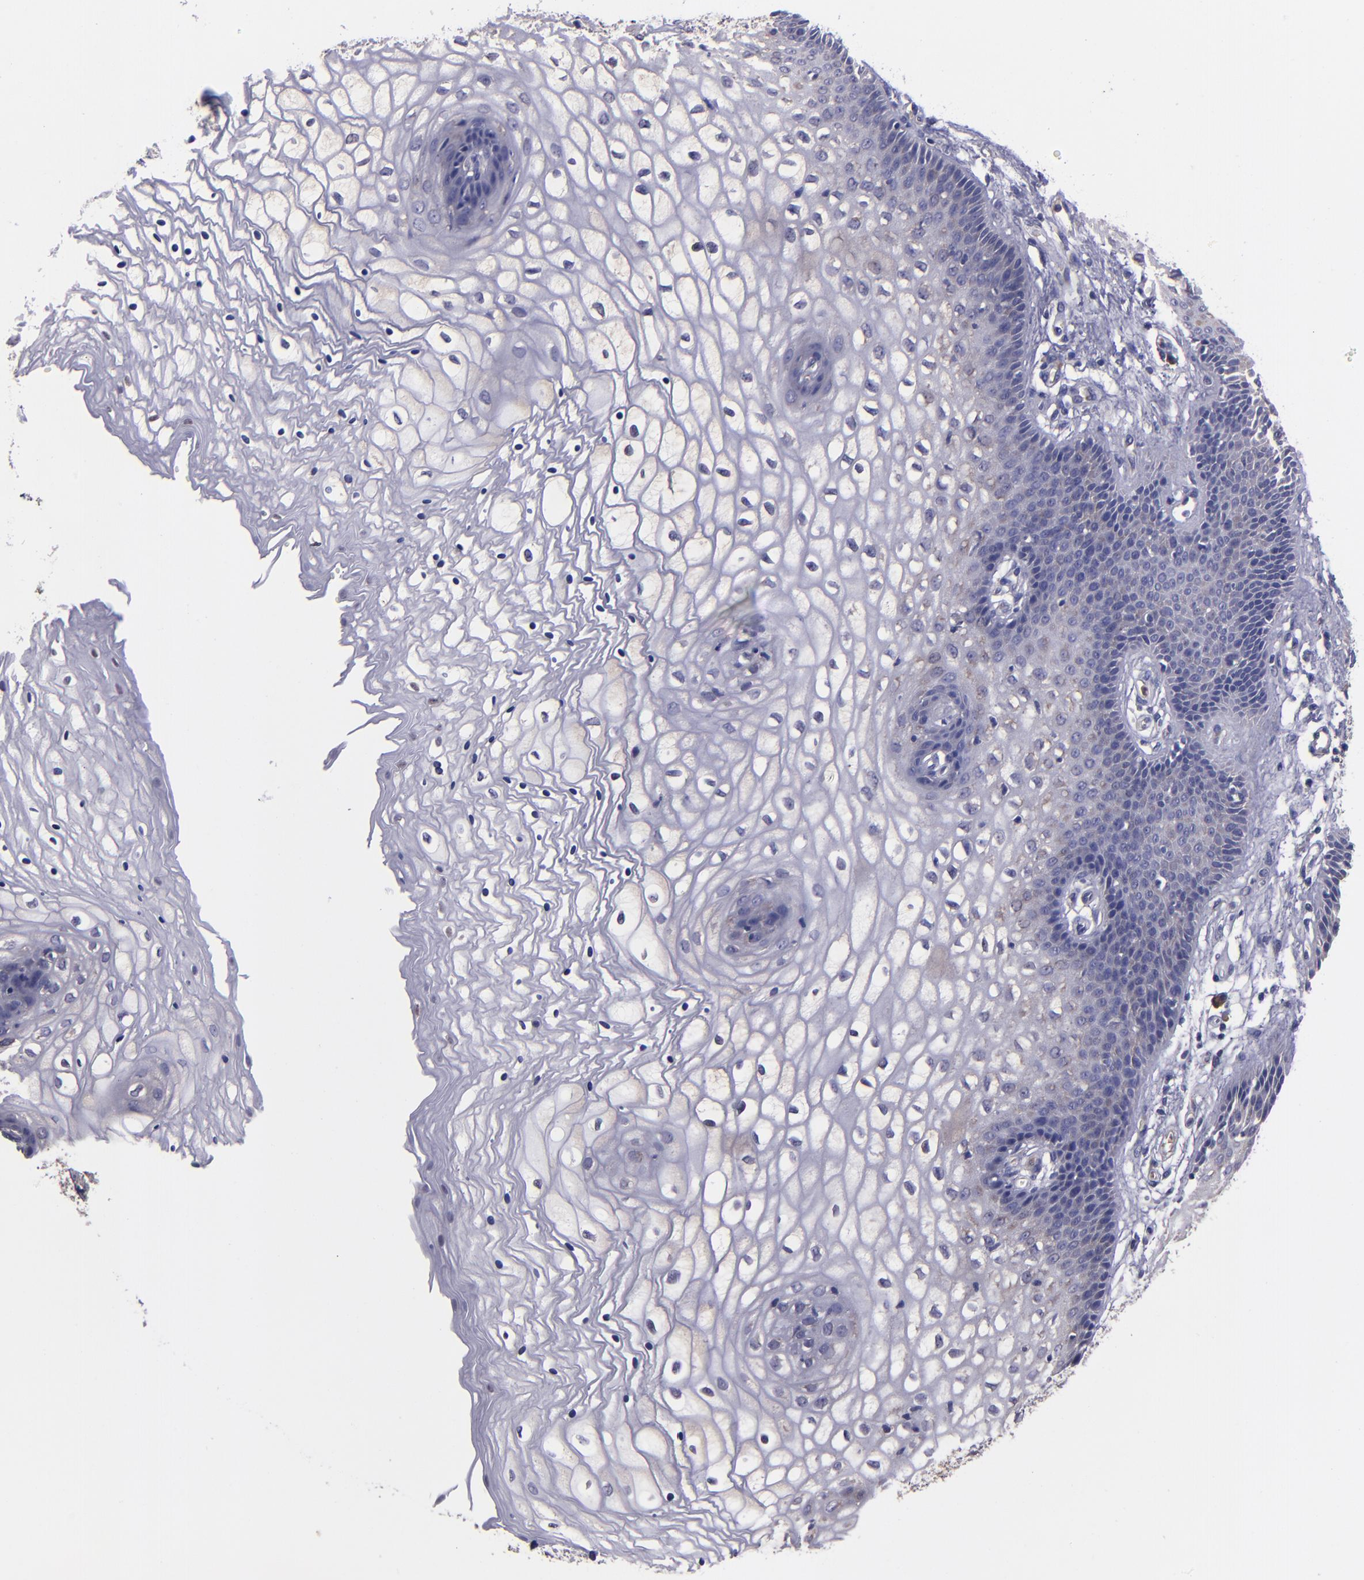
{"staining": {"intensity": "weak", "quantity": "<25%", "location": "cytoplasmic/membranous"}, "tissue": "vagina", "cell_type": "Squamous epithelial cells", "image_type": "normal", "snomed": [{"axis": "morphology", "description": "Normal tissue, NOS"}, {"axis": "topography", "description": "Vagina"}], "caption": "Image shows no protein expression in squamous epithelial cells of benign vagina.", "gene": "CARS1", "patient": {"sex": "female", "age": 34}}